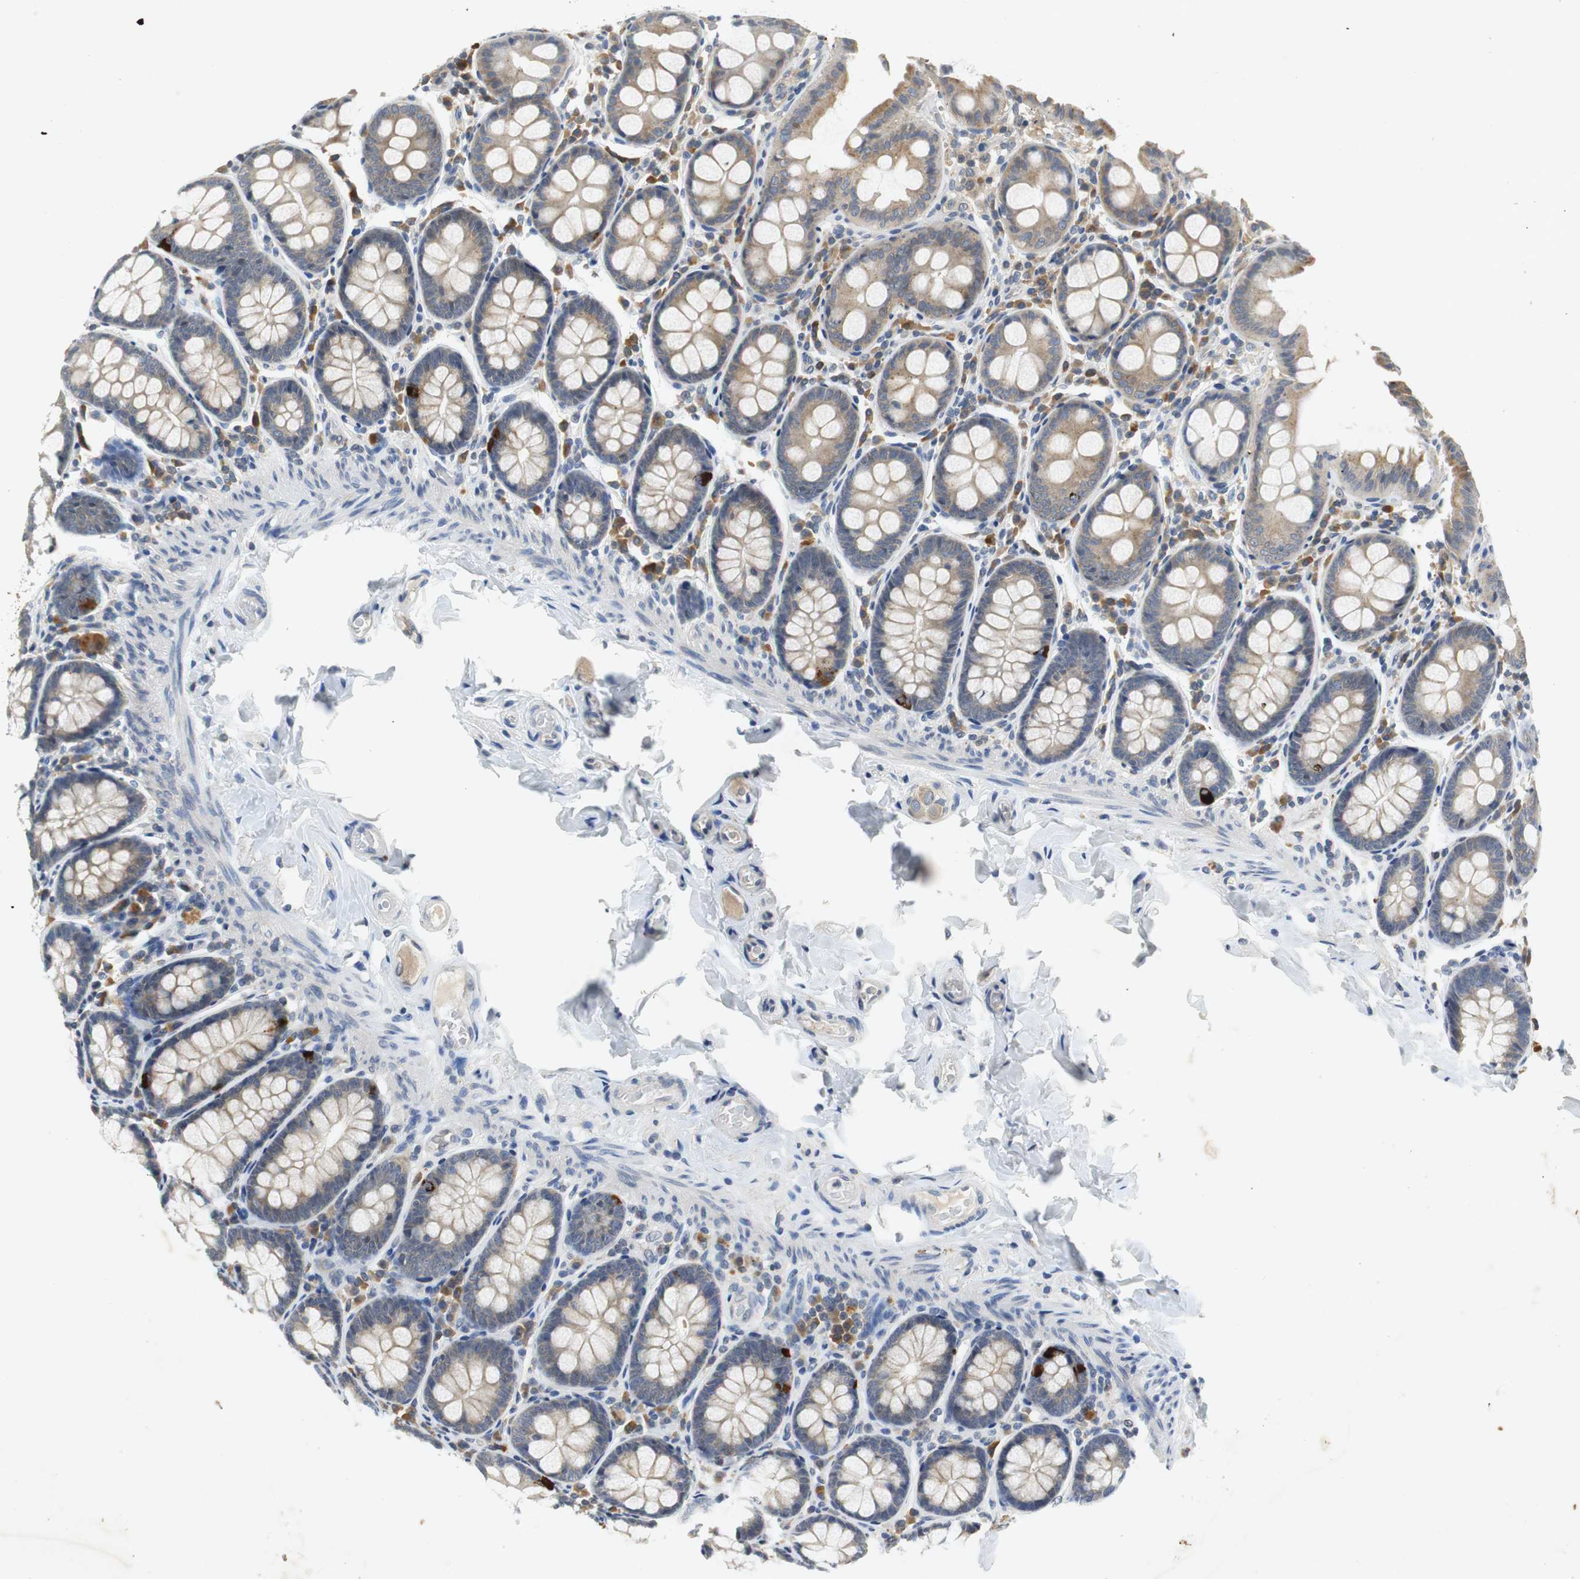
{"staining": {"intensity": "weak", "quantity": "<25%", "location": "cytoplasmic/membranous"}, "tissue": "colon", "cell_type": "Endothelial cells", "image_type": "normal", "snomed": [{"axis": "morphology", "description": "Normal tissue, NOS"}, {"axis": "topography", "description": "Colon"}], "caption": "Immunohistochemistry of unremarkable colon shows no expression in endothelial cells. (Stains: DAB (3,3'-diaminobenzidine) IHC with hematoxylin counter stain, Microscopy: brightfield microscopy at high magnification).", "gene": "GLCCI1", "patient": {"sex": "female", "age": 61}}